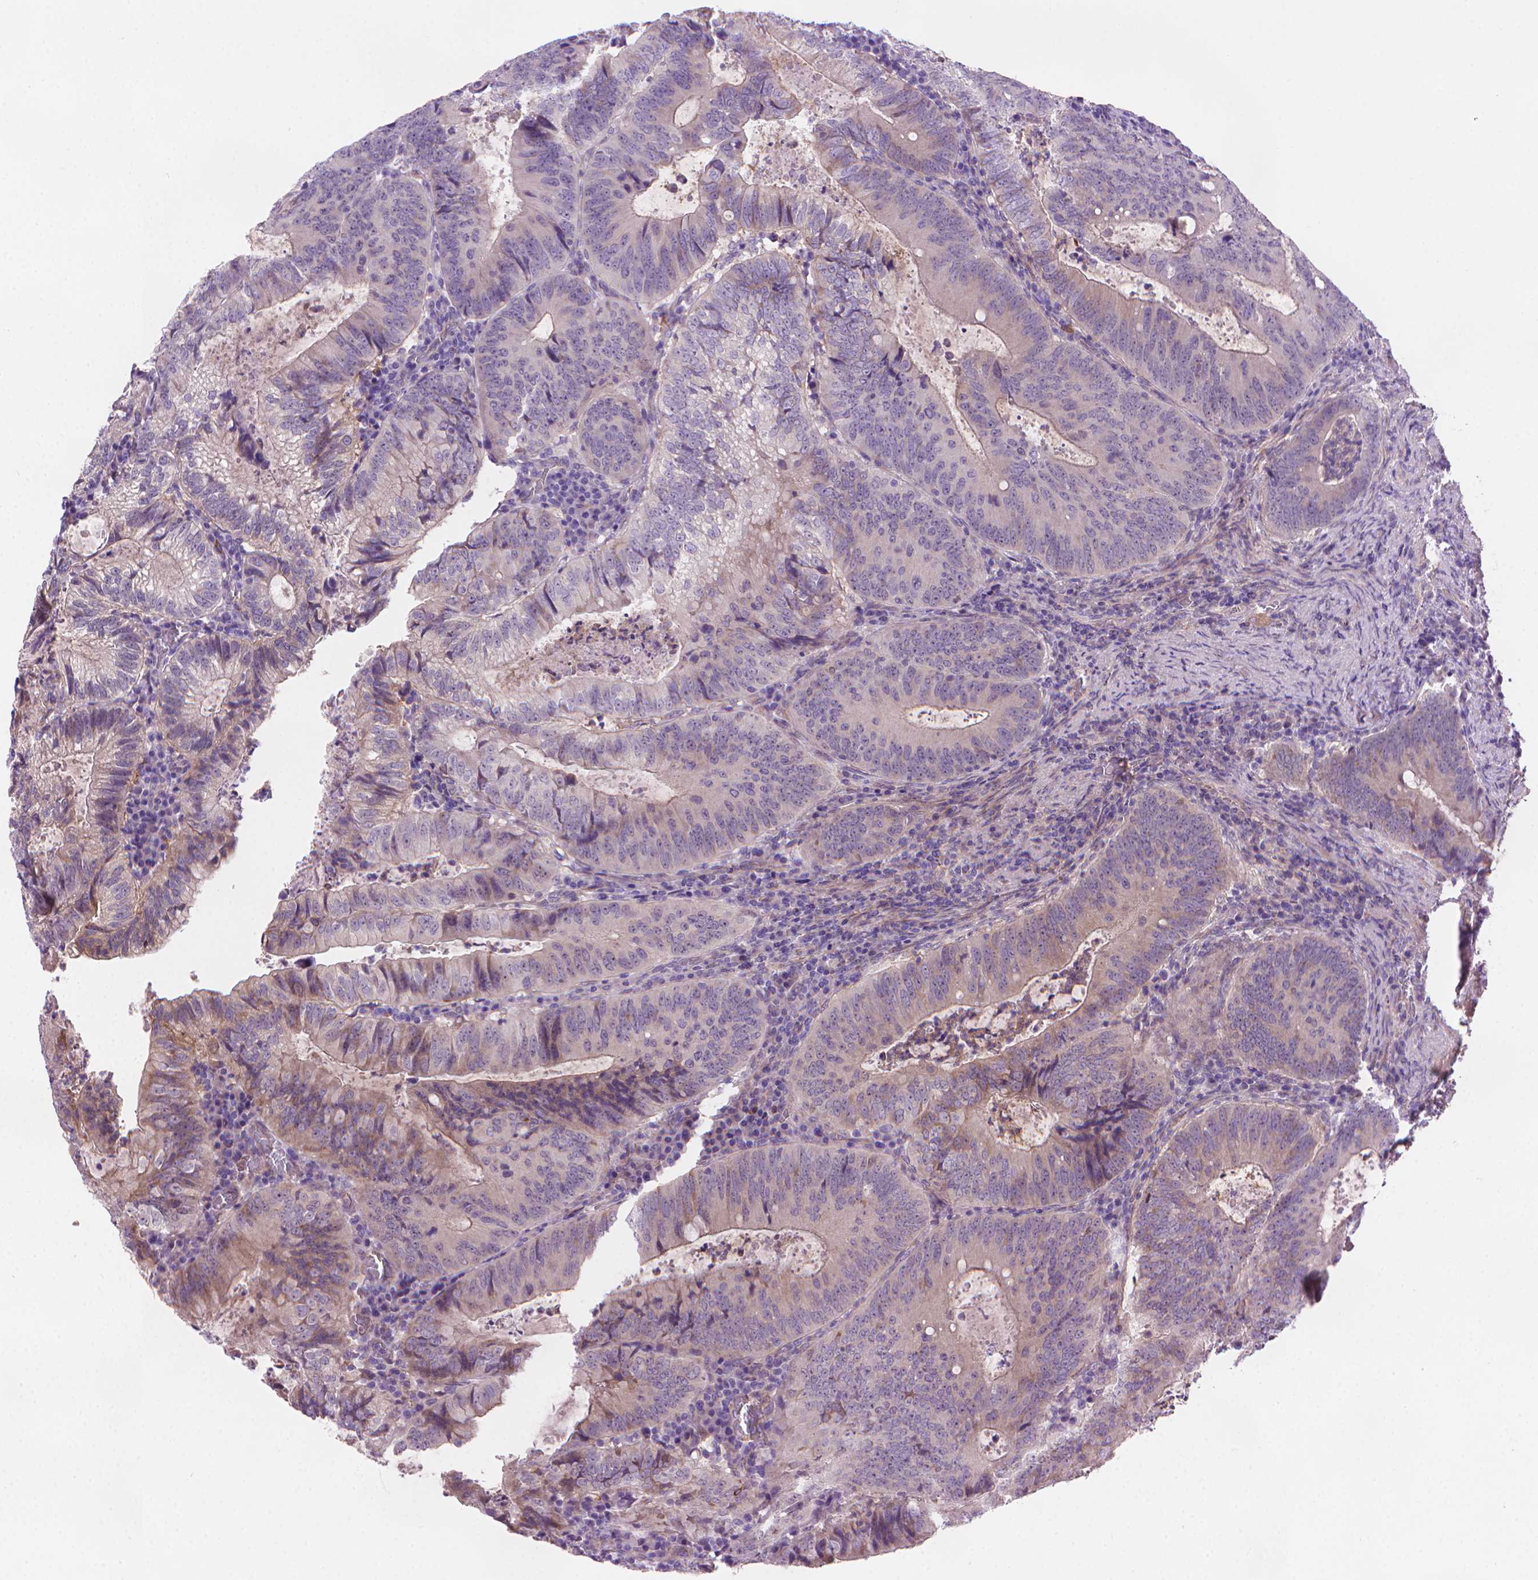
{"staining": {"intensity": "weak", "quantity": "<25%", "location": "cytoplasmic/membranous"}, "tissue": "colorectal cancer", "cell_type": "Tumor cells", "image_type": "cancer", "snomed": [{"axis": "morphology", "description": "Adenocarcinoma, NOS"}, {"axis": "topography", "description": "Colon"}], "caption": "A high-resolution photomicrograph shows immunohistochemistry staining of adenocarcinoma (colorectal), which displays no significant expression in tumor cells.", "gene": "AMMECR1", "patient": {"sex": "male", "age": 67}}